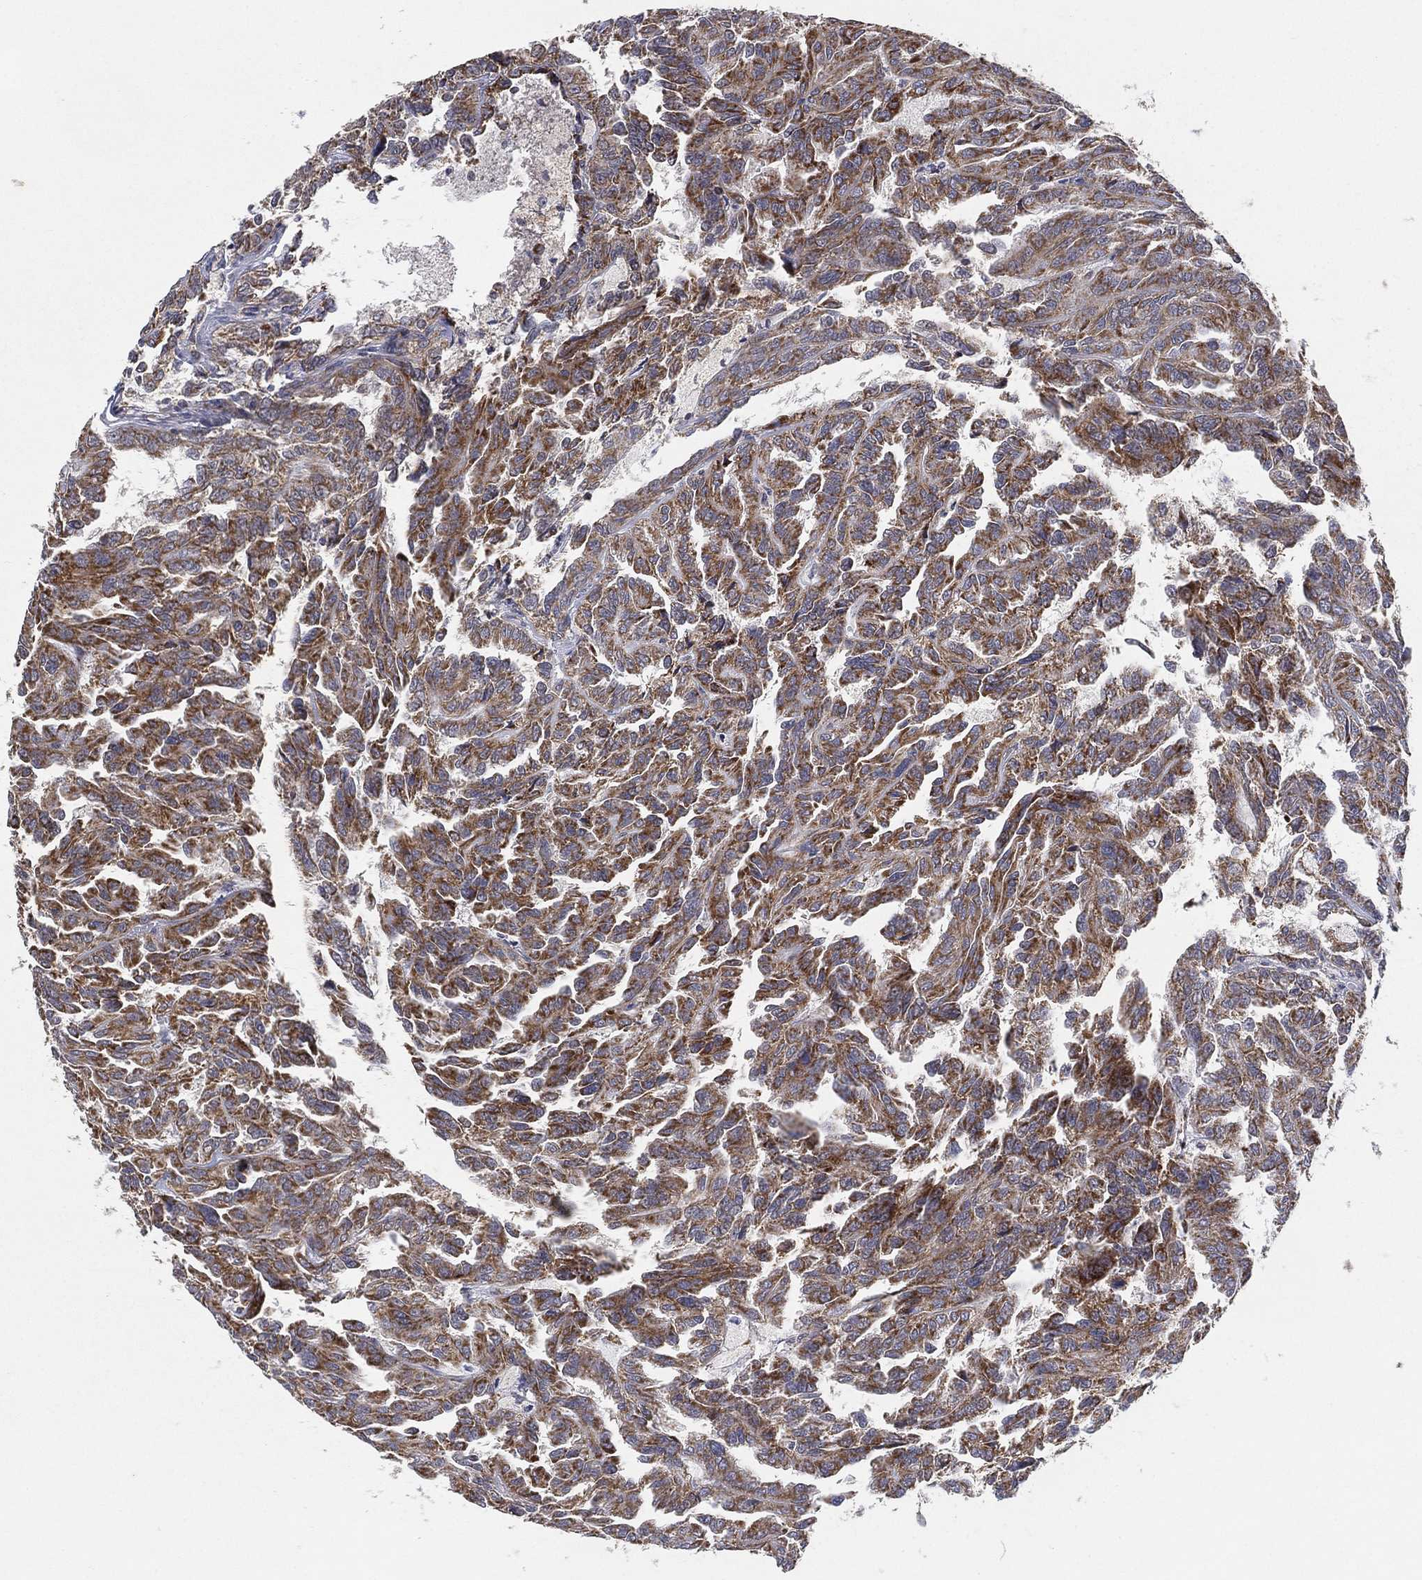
{"staining": {"intensity": "moderate", "quantity": ">75%", "location": "cytoplasmic/membranous"}, "tissue": "renal cancer", "cell_type": "Tumor cells", "image_type": "cancer", "snomed": [{"axis": "morphology", "description": "Adenocarcinoma, NOS"}, {"axis": "topography", "description": "Kidney"}], "caption": "About >75% of tumor cells in adenocarcinoma (renal) reveal moderate cytoplasmic/membranous protein expression as visualized by brown immunohistochemical staining.", "gene": "PSMG4", "patient": {"sex": "male", "age": 79}}